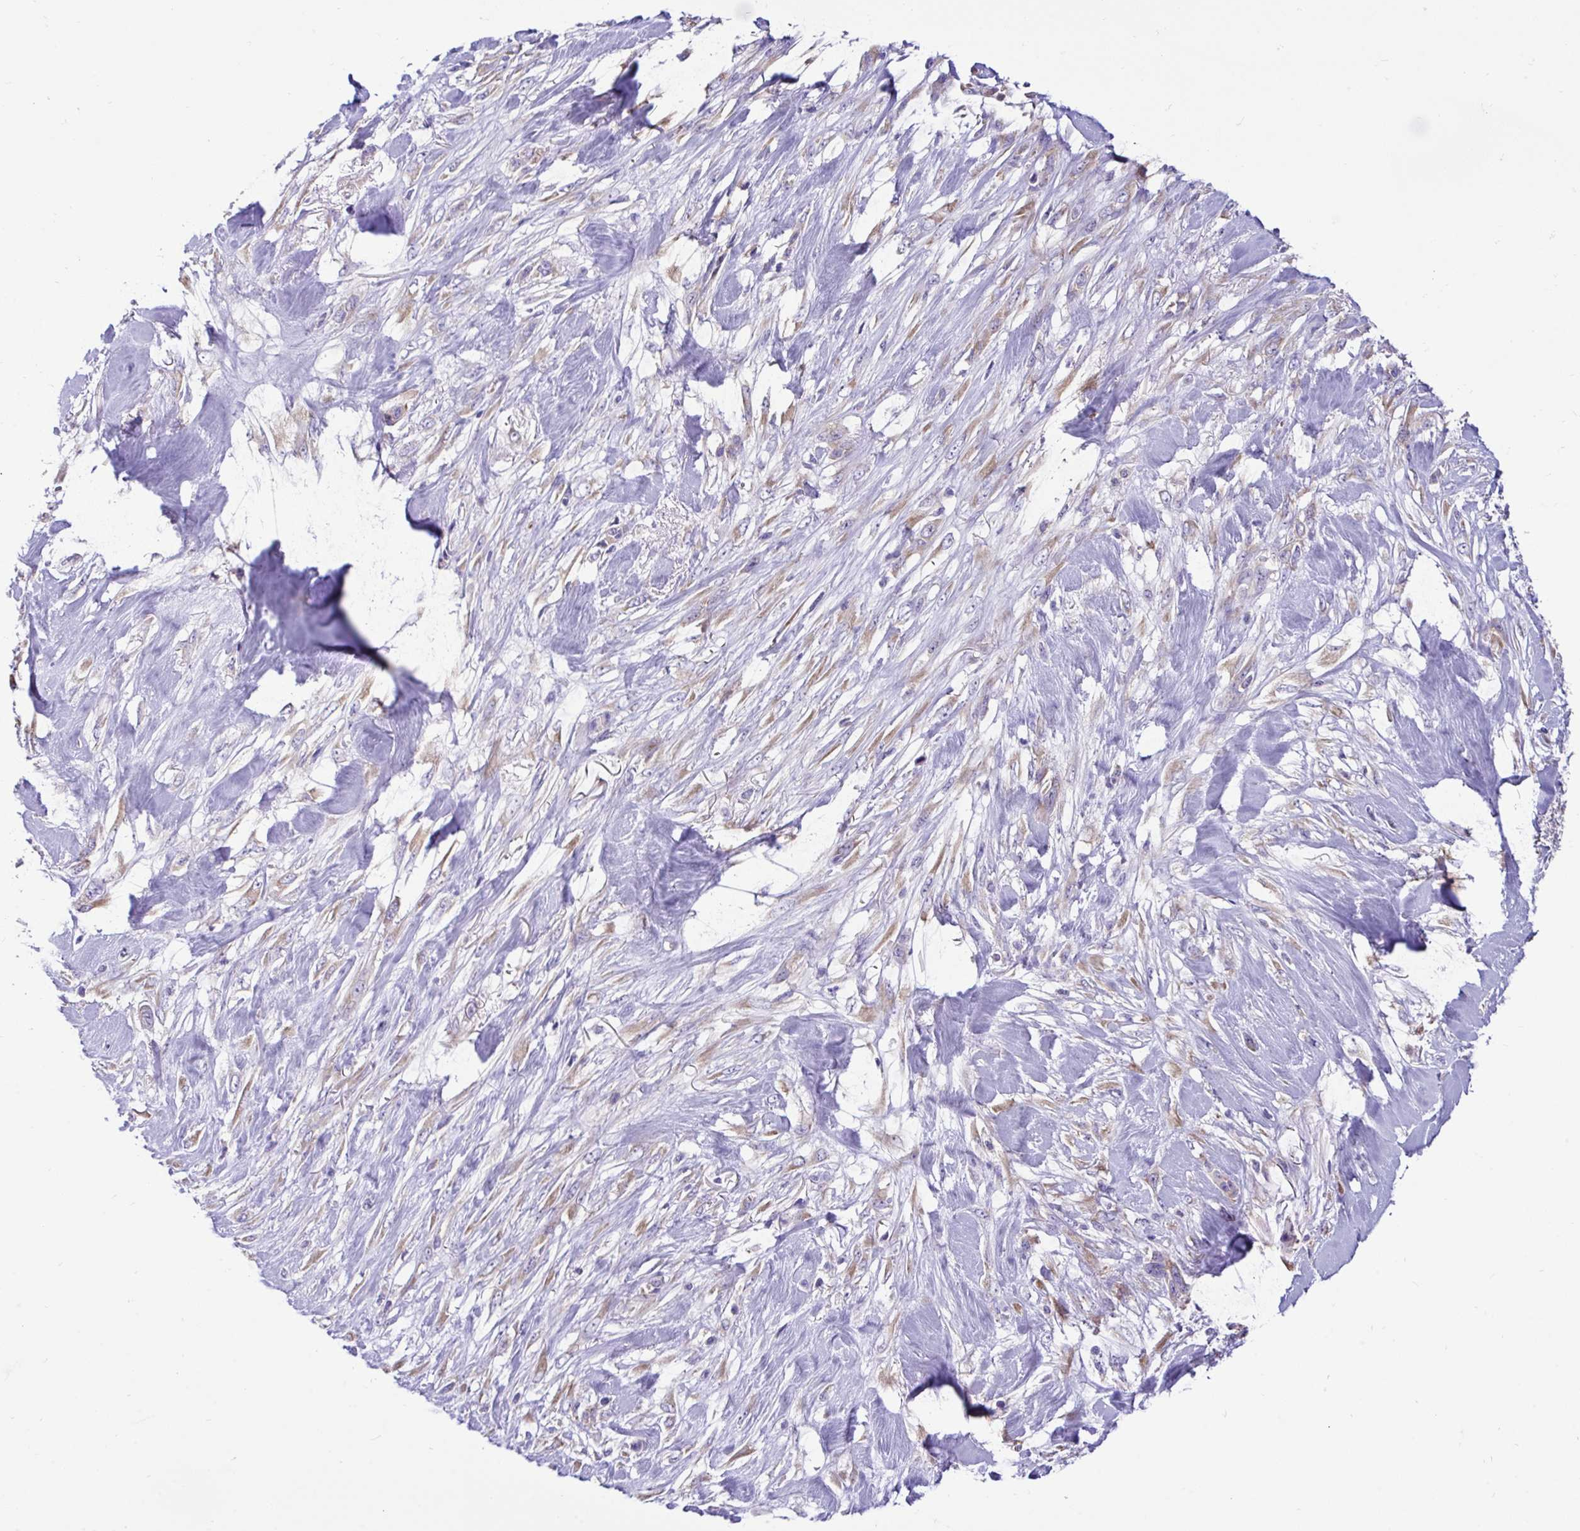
{"staining": {"intensity": "weak", "quantity": "25%-75%", "location": "cytoplasmic/membranous"}, "tissue": "skin cancer", "cell_type": "Tumor cells", "image_type": "cancer", "snomed": [{"axis": "morphology", "description": "Squamous cell carcinoma, NOS"}, {"axis": "topography", "description": "Skin"}], "caption": "Weak cytoplasmic/membranous positivity is seen in approximately 25%-75% of tumor cells in squamous cell carcinoma (skin).", "gene": "RPL7", "patient": {"sex": "female", "age": 59}}